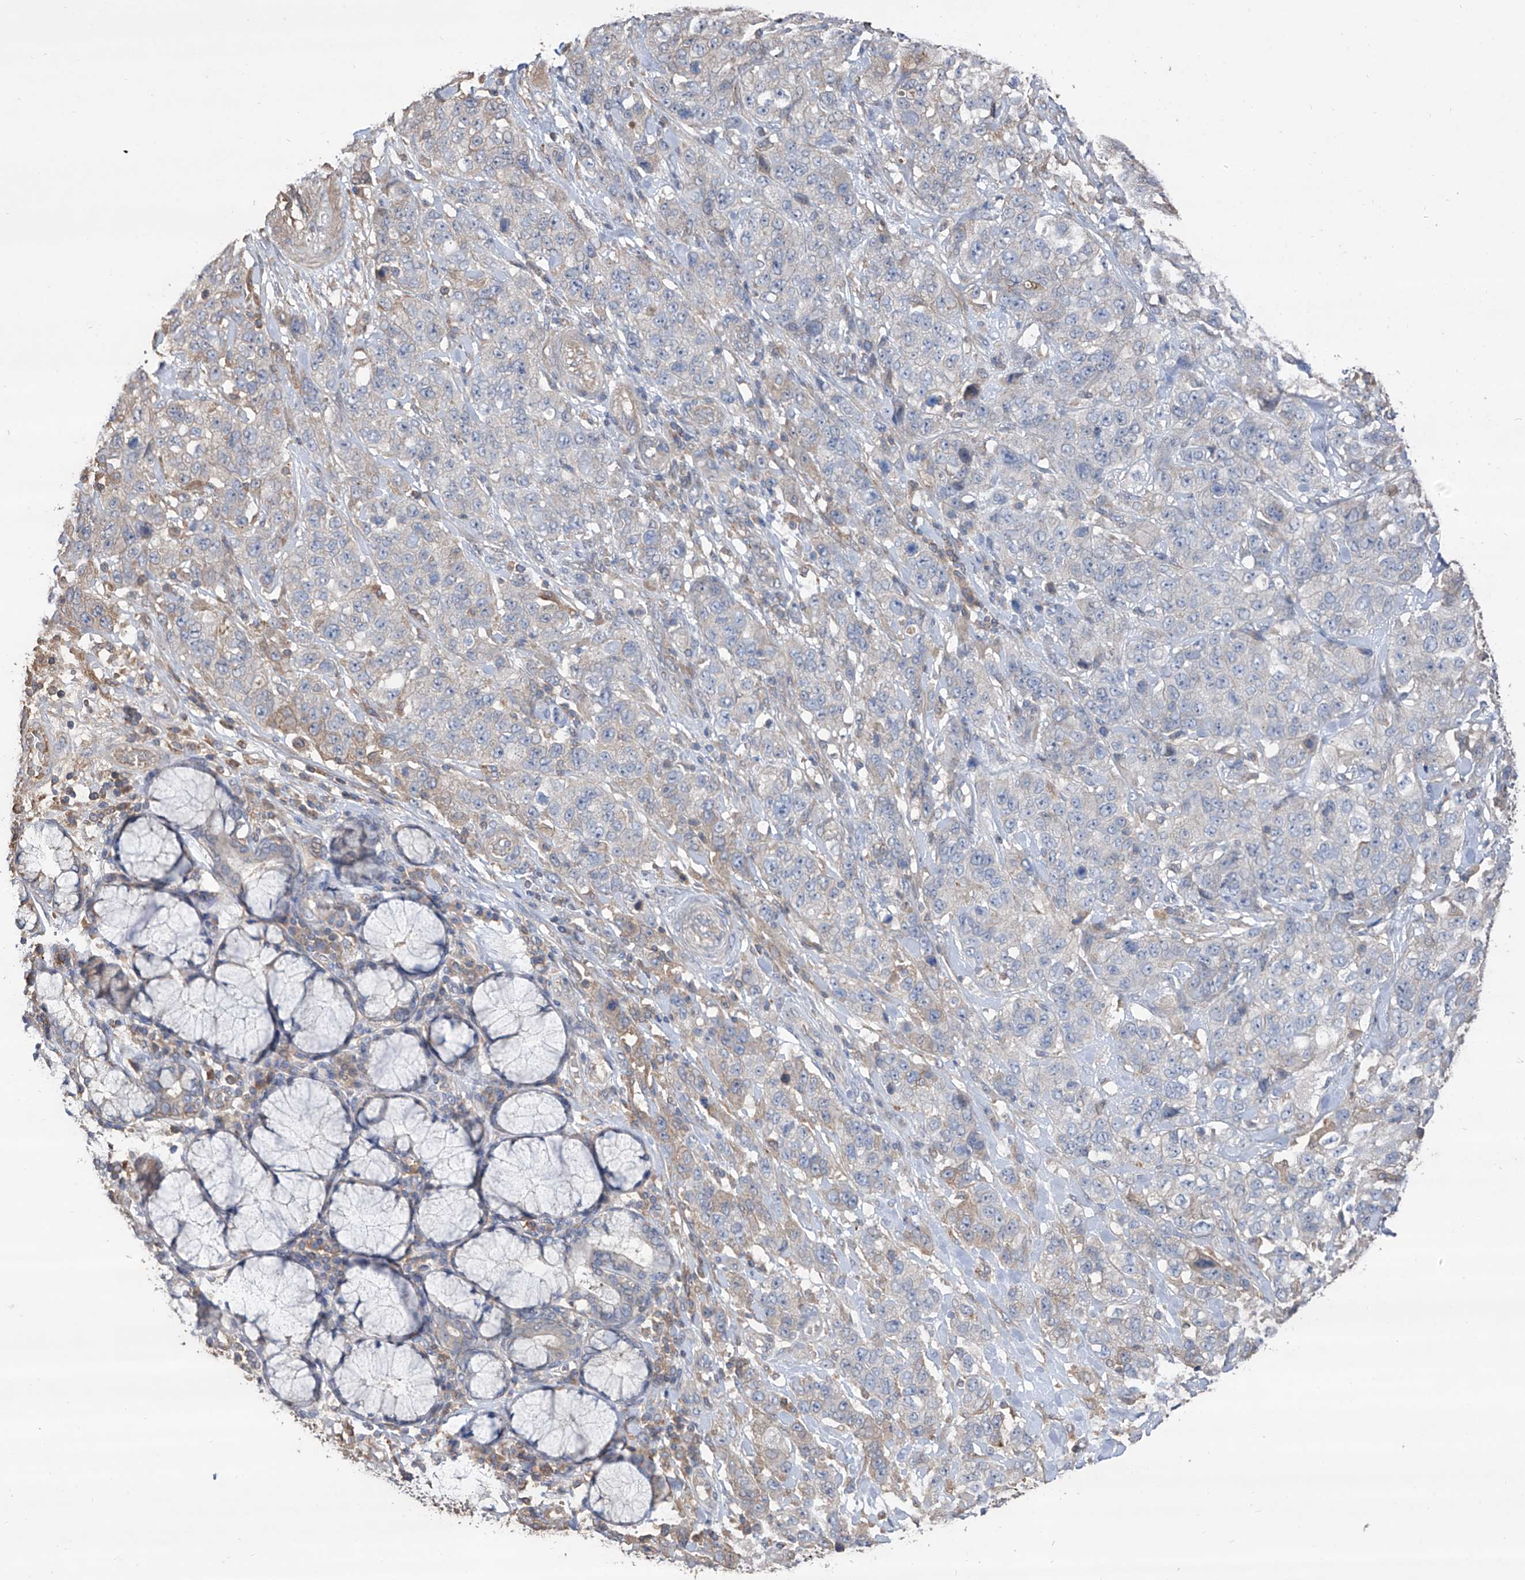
{"staining": {"intensity": "negative", "quantity": "none", "location": "none"}, "tissue": "stomach cancer", "cell_type": "Tumor cells", "image_type": "cancer", "snomed": [{"axis": "morphology", "description": "Adenocarcinoma, NOS"}, {"axis": "topography", "description": "Stomach"}], "caption": "Image shows no significant protein expression in tumor cells of stomach cancer. (Stains: DAB IHC with hematoxylin counter stain, Microscopy: brightfield microscopy at high magnification).", "gene": "EDN1", "patient": {"sex": "male", "age": 48}}